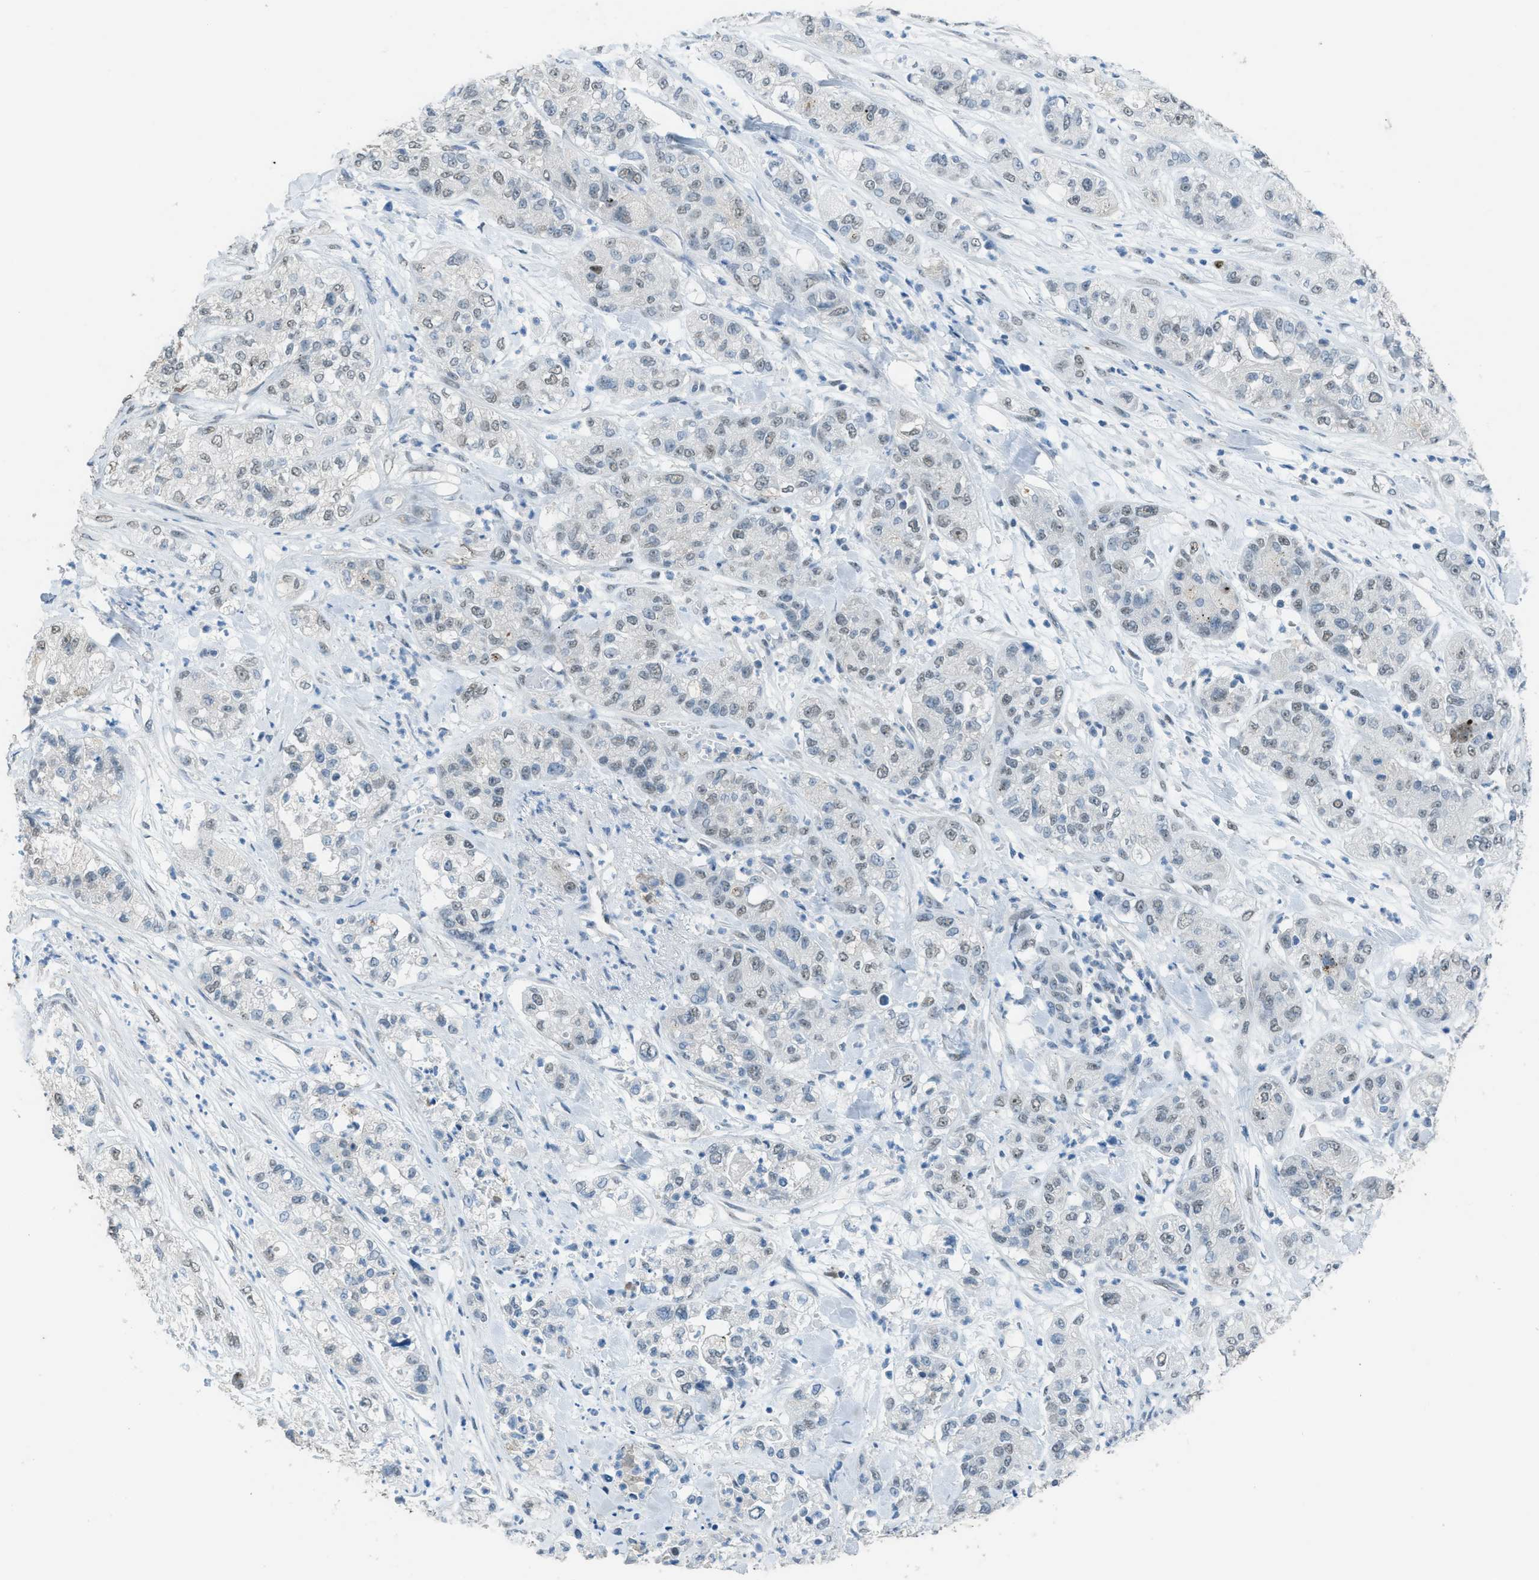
{"staining": {"intensity": "weak", "quantity": "<25%", "location": "nuclear"}, "tissue": "pancreatic cancer", "cell_type": "Tumor cells", "image_type": "cancer", "snomed": [{"axis": "morphology", "description": "Adenocarcinoma, NOS"}, {"axis": "topography", "description": "Pancreas"}], "caption": "Immunohistochemistry (IHC) of pancreatic cancer exhibits no positivity in tumor cells.", "gene": "TTC13", "patient": {"sex": "female", "age": 78}}